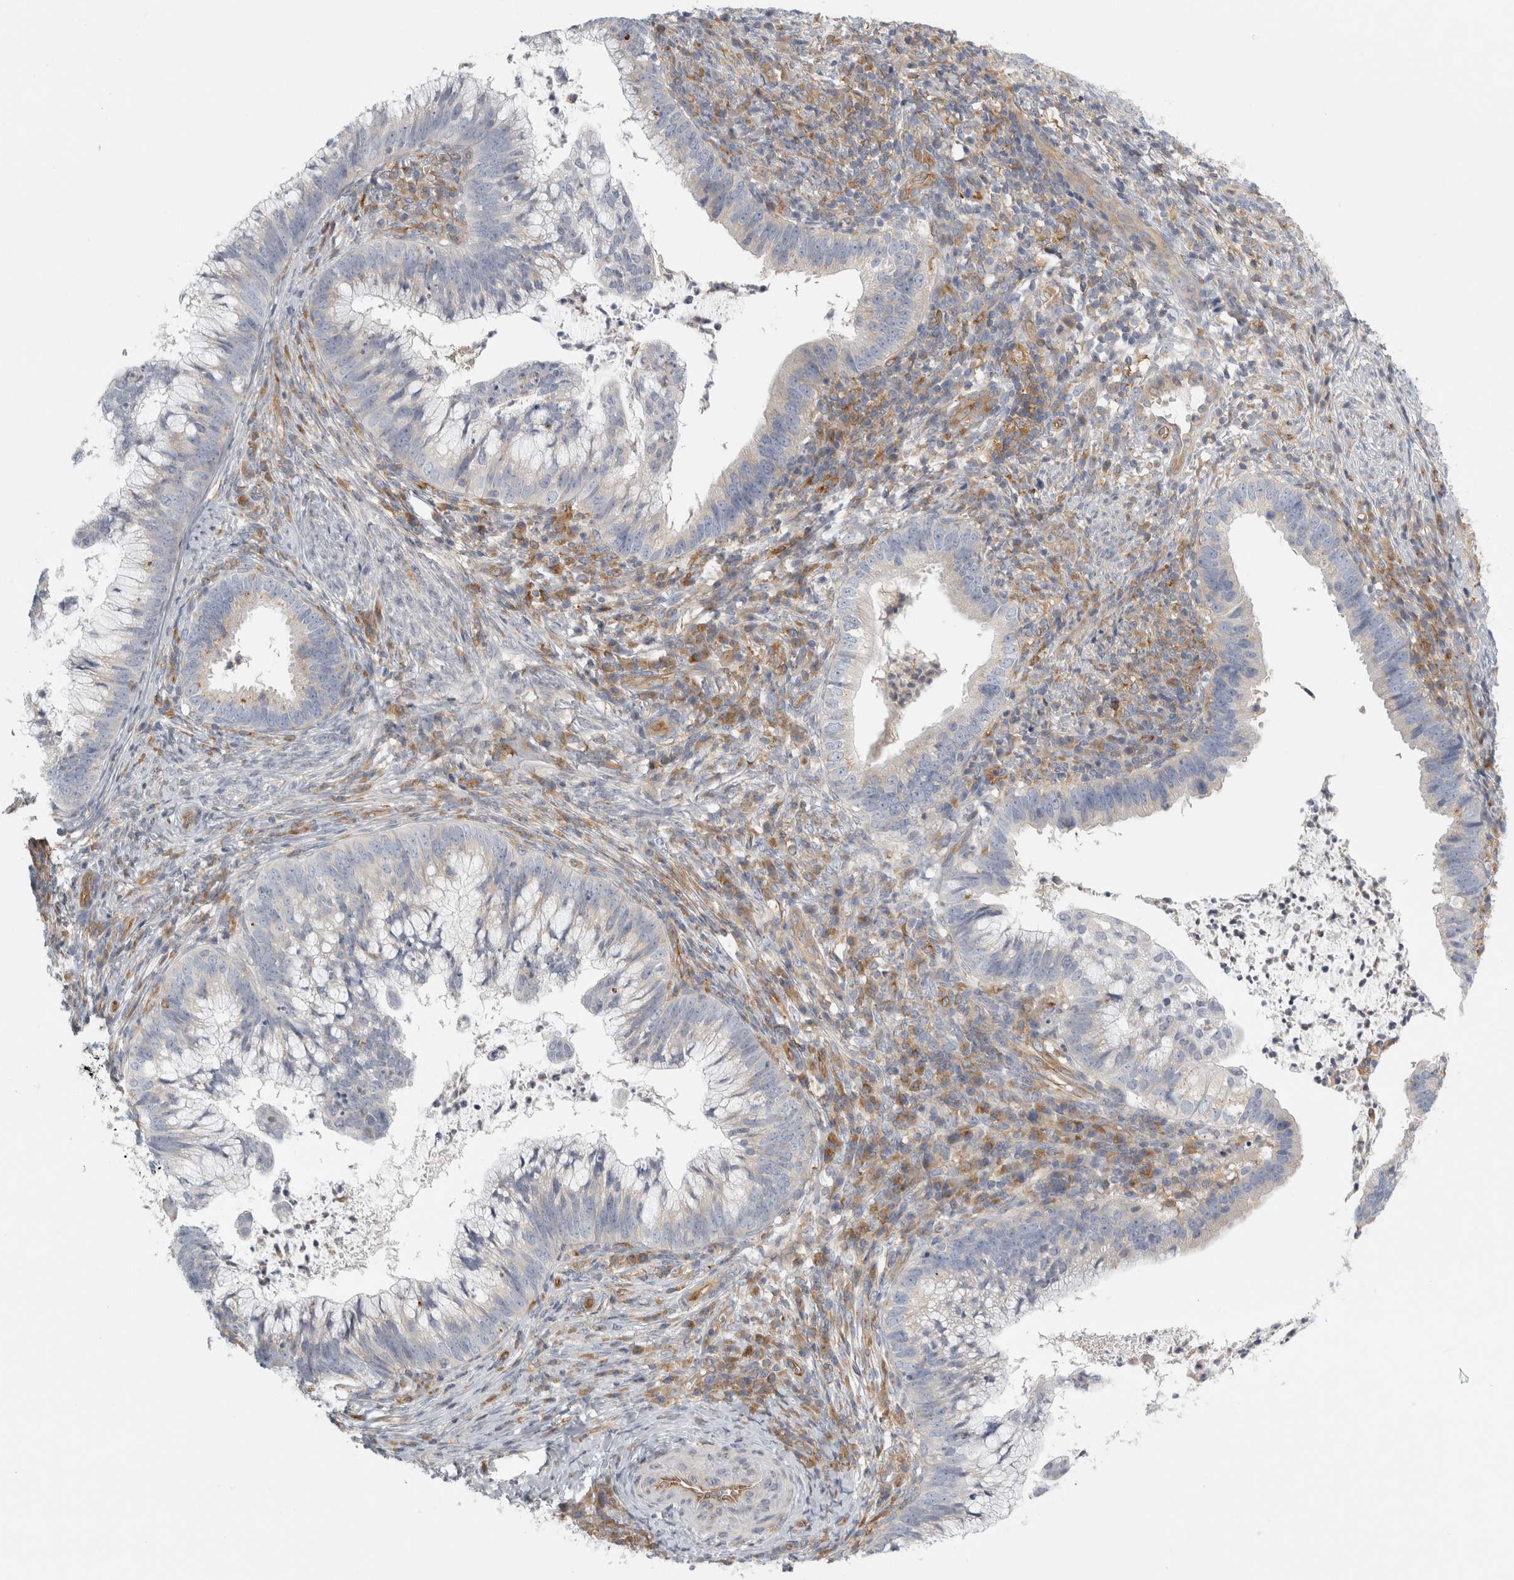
{"staining": {"intensity": "negative", "quantity": "none", "location": "none"}, "tissue": "cervical cancer", "cell_type": "Tumor cells", "image_type": "cancer", "snomed": [{"axis": "morphology", "description": "Adenocarcinoma, NOS"}, {"axis": "topography", "description": "Cervix"}], "caption": "Immunohistochemistry (IHC) image of human adenocarcinoma (cervical) stained for a protein (brown), which demonstrates no expression in tumor cells.", "gene": "PEX6", "patient": {"sex": "female", "age": 36}}